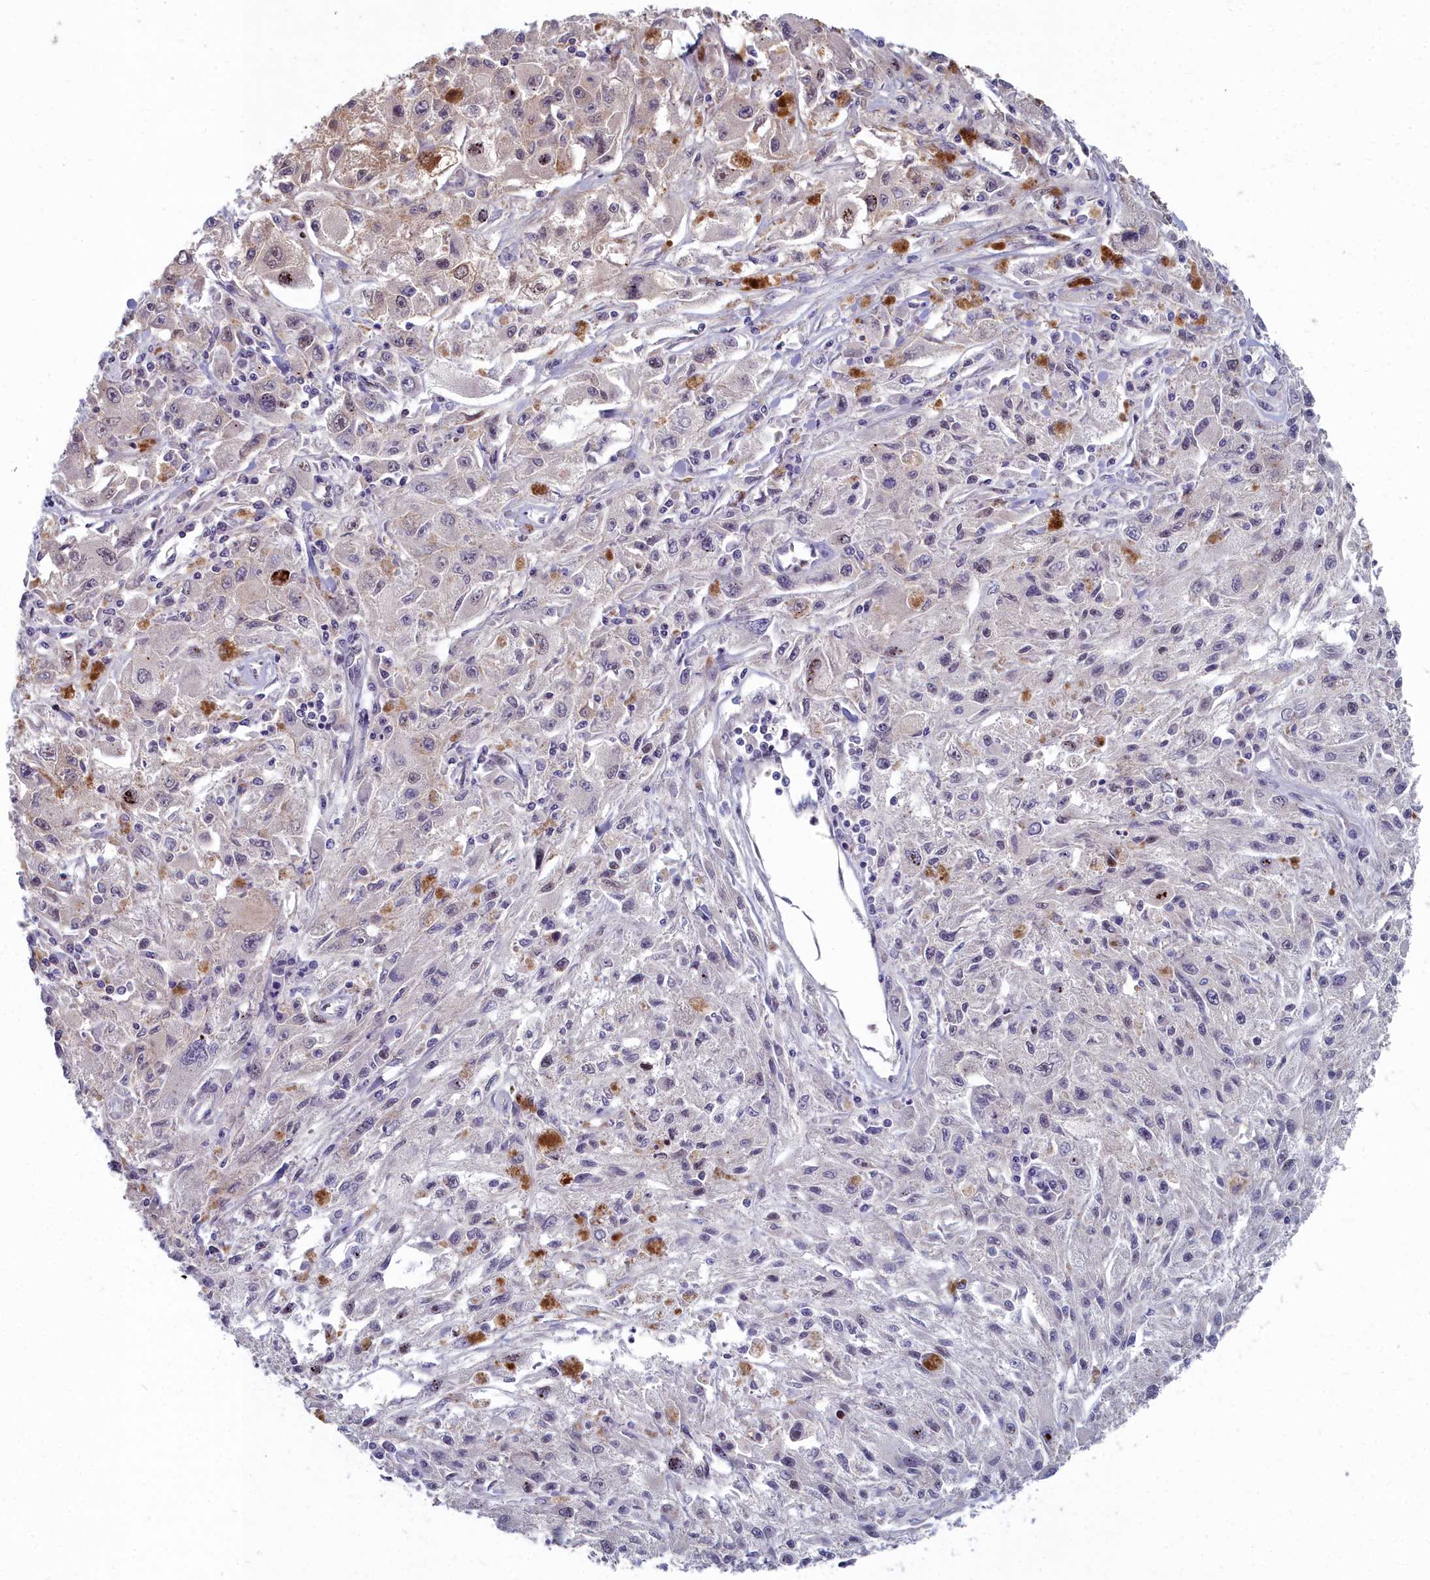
{"staining": {"intensity": "moderate", "quantity": "<25%", "location": "nuclear"}, "tissue": "melanoma", "cell_type": "Tumor cells", "image_type": "cancer", "snomed": [{"axis": "morphology", "description": "Malignant melanoma, Metastatic site"}, {"axis": "topography", "description": "Skin"}], "caption": "This photomicrograph exhibits malignant melanoma (metastatic site) stained with immunohistochemistry to label a protein in brown. The nuclear of tumor cells show moderate positivity for the protein. Nuclei are counter-stained blue.", "gene": "RPS27A", "patient": {"sex": "male", "age": 53}}